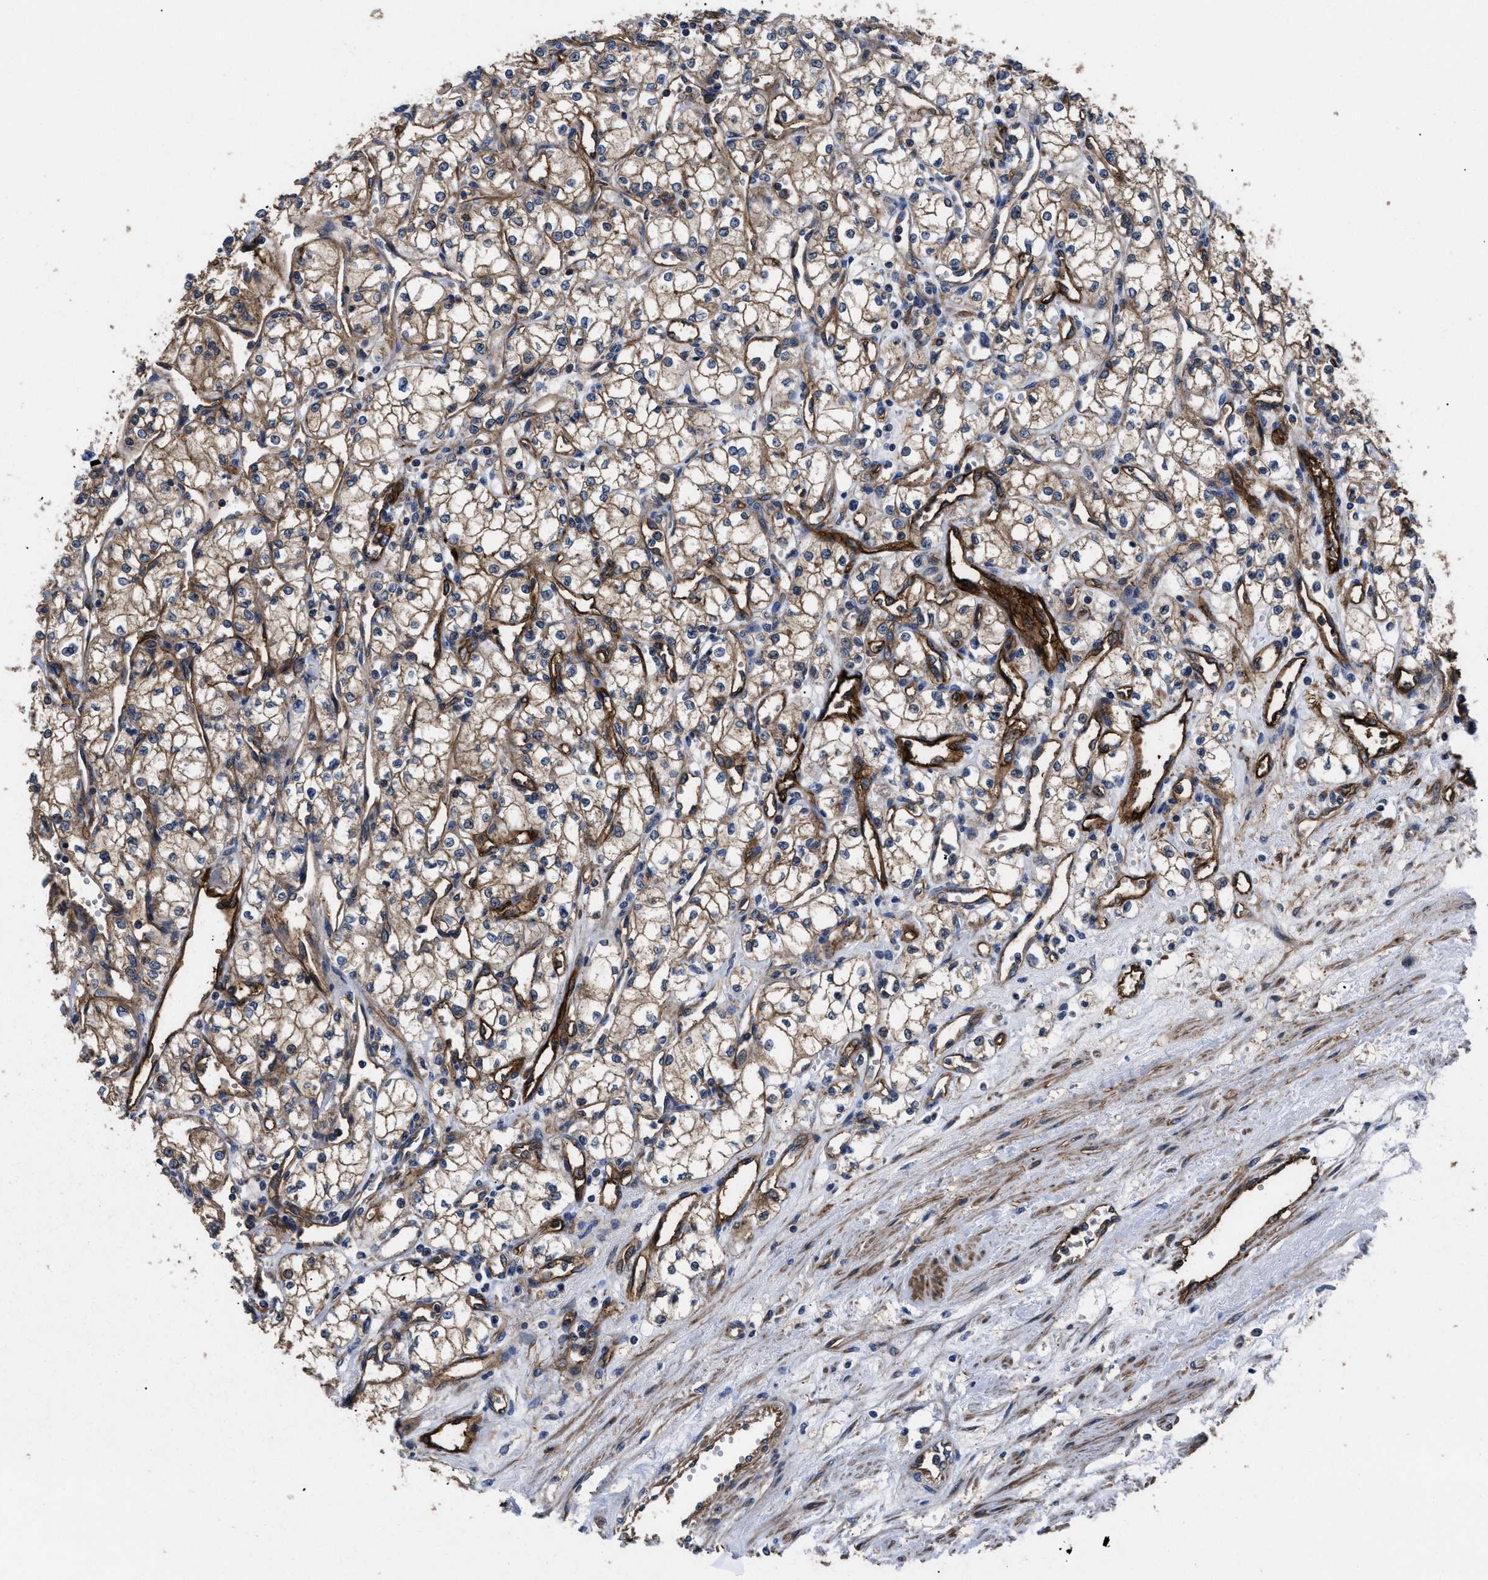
{"staining": {"intensity": "moderate", "quantity": ">75%", "location": "cytoplasmic/membranous"}, "tissue": "renal cancer", "cell_type": "Tumor cells", "image_type": "cancer", "snomed": [{"axis": "morphology", "description": "Adenocarcinoma, NOS"}, {"axis": "topography", "description": "Kidney"}], "caption": "This micrograph demonstrates IHC staining of human renal cancer, with medium moderate cytoplasmic/membranous expression in approximately >75% of tumor cells.", "gene": "NT5E", "patient": {"sex": "male", "age": 59}}